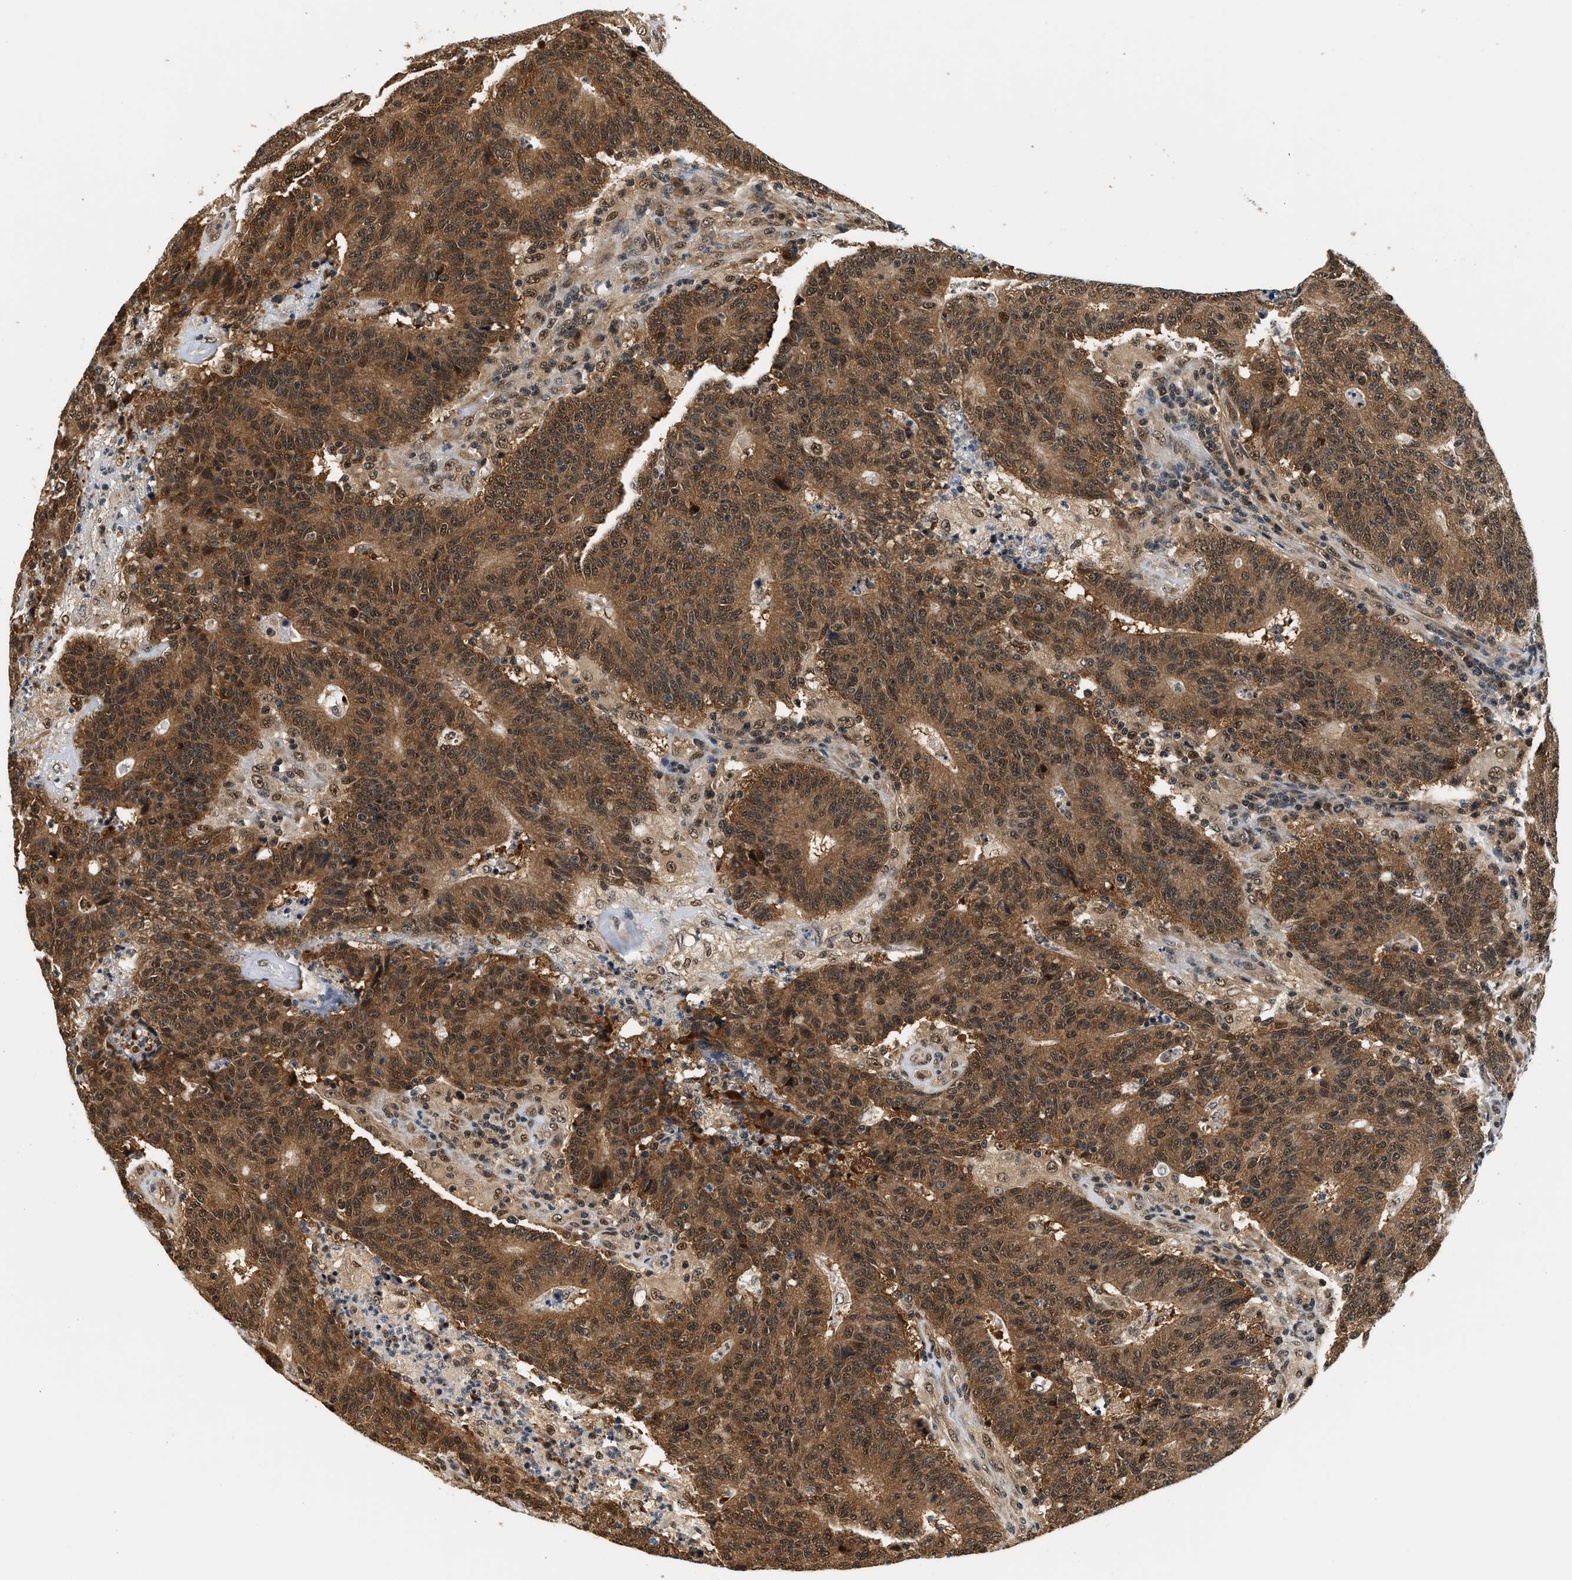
{"staining": {"intensity": "strong", "quantity": ">75%", "location": "cytoplasmic/membranous"}, "tissue": "colorectal cancer", "cell_type": "Tumor cells", "image_type": "cancer", "snomed": [{"axis": "morphology", "description": "Normal tissue, NOS"}, {"axis": "morphology", "description": "Adenocarcinoma, NOS"}, {"axis": "topography", "description": "Colon"}], "caption": "Strong cytoplasmic/membranous positivity for a protein is seen in about >75% of tumor cells of adenocarcinoma (colorectal) using immunohistochemistry (IHC).", "gene": "PSMD3", "patient": {"sex": "female", "age": 75}}